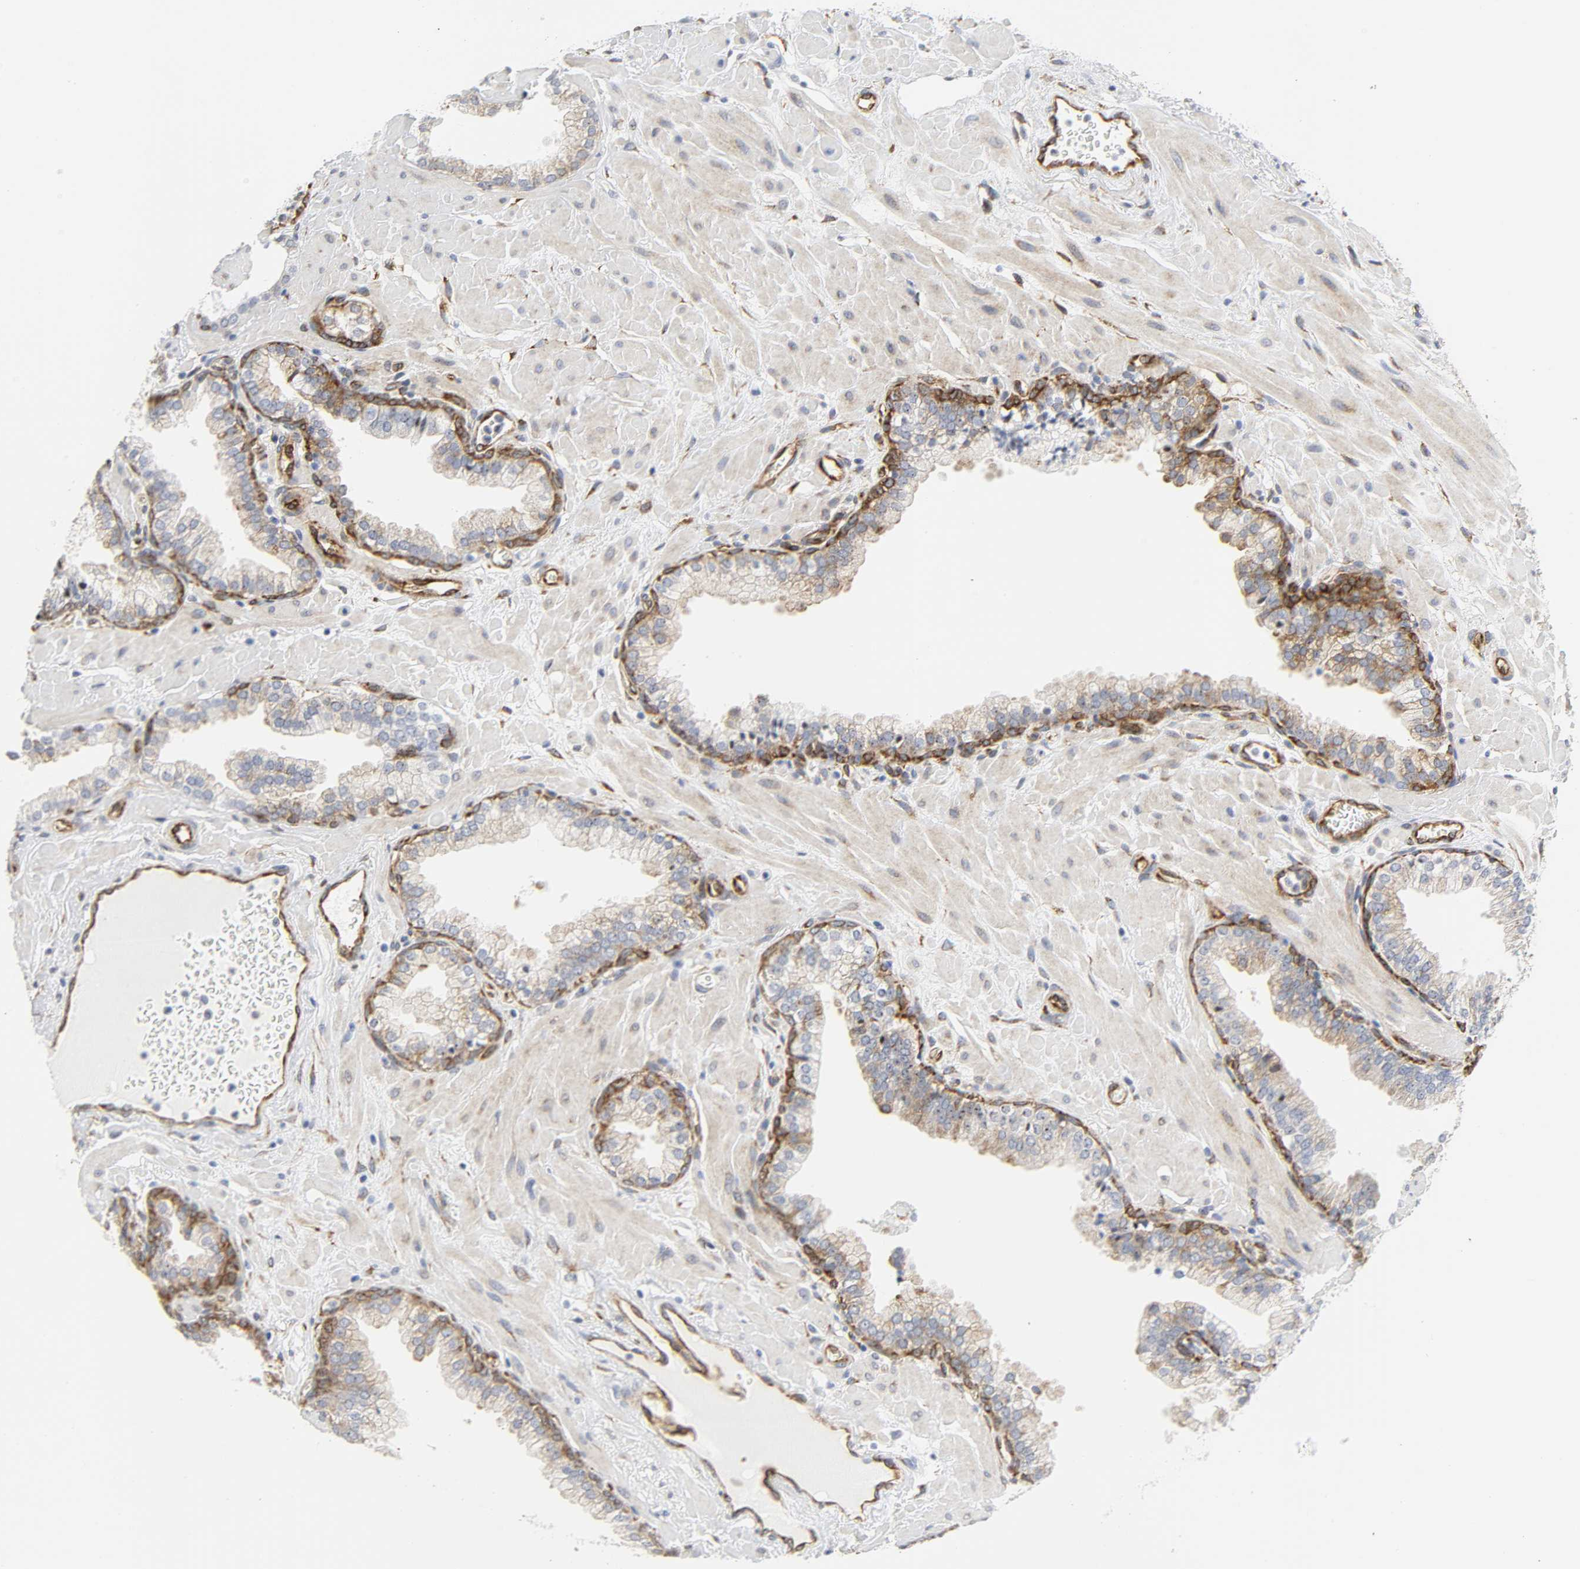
{"staining": {"intensity": "moderate", "quantity": "<25%", "location": "cytoplasmic/membranous"}, "tissue": "prostate", "cell_type": "Glandular cells", "image_type": "normal", "snomed": [{"axis": "morphology", "description": "Normal tissue, NOS"}, {"axis": "topography", "description": "Prostate"}], "caption": "Immunohistochemistry image of unremarkable prostate: prostate stained using immunohistochemistry (IHC) demonstrates low levels of moderate protein expression localized specifically in the cytoplasmic/membranous of glandular cells, appearing as a cytoplasmic/membranous brown color.", "gene": "DOCK1", "patient": {"sex": "male", "age": 60}}